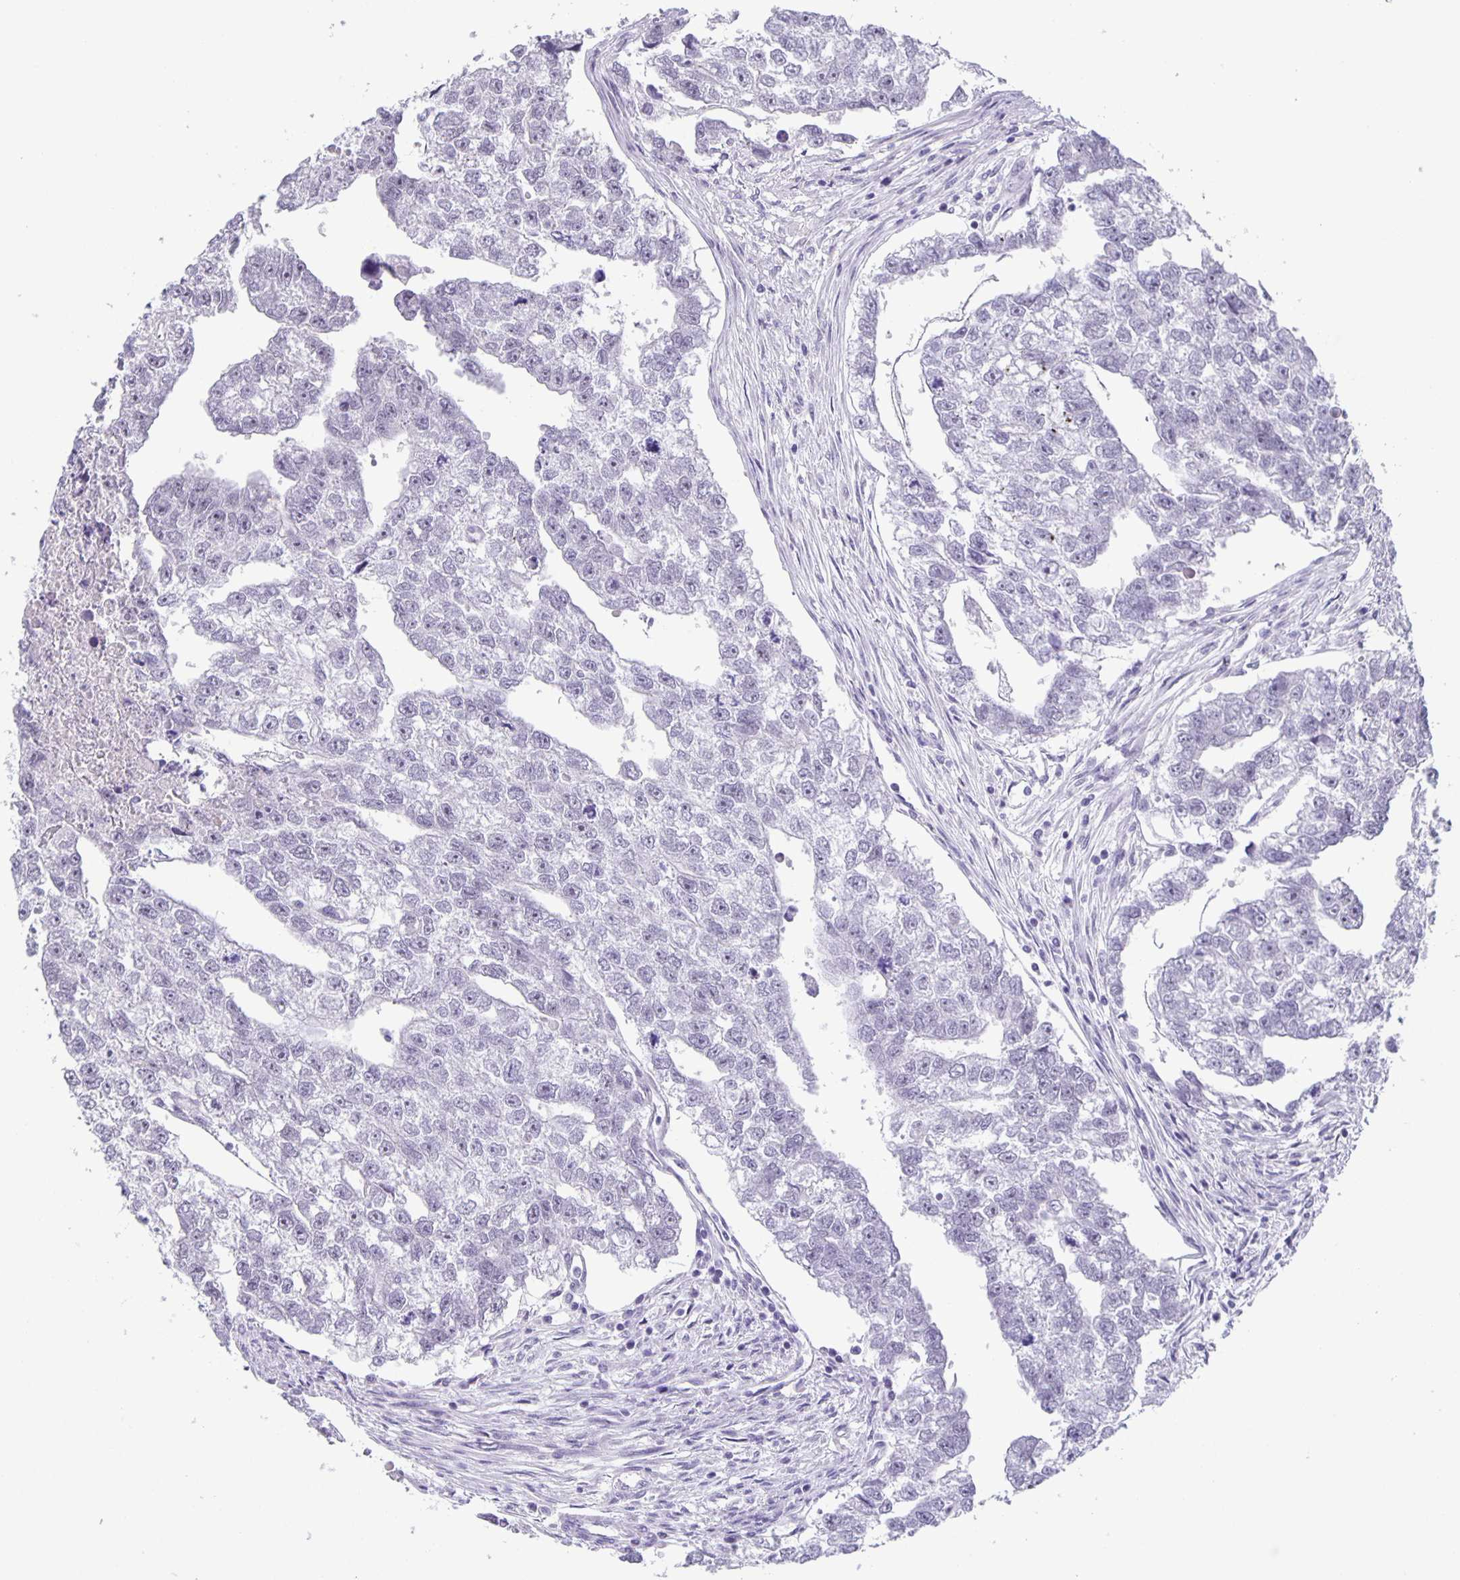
{"staining": {"intensity": "negative", "quantity": "none", "location": "none"}, "tissue": "testis cancer", "cell_type": "Tumor cells", "image_type": "cancer", "snomed": [{"axis": "morphology", "description": "Carcinoma, Embryonal, NOS"}, {"axis": "morphology", "description": "Teratoma, malignant, NOS"}, {"axis": "topography", "description": "Testis"}], "caption": "An immunohistochemistry micrograph of testis cancer (embryonal carcinoma) is shown. There is no staining in tumor cells of testis cancer (embryonal carcinoma).", "gene": "PHRF1", "patient": {"sex": "male", "age": 44}}